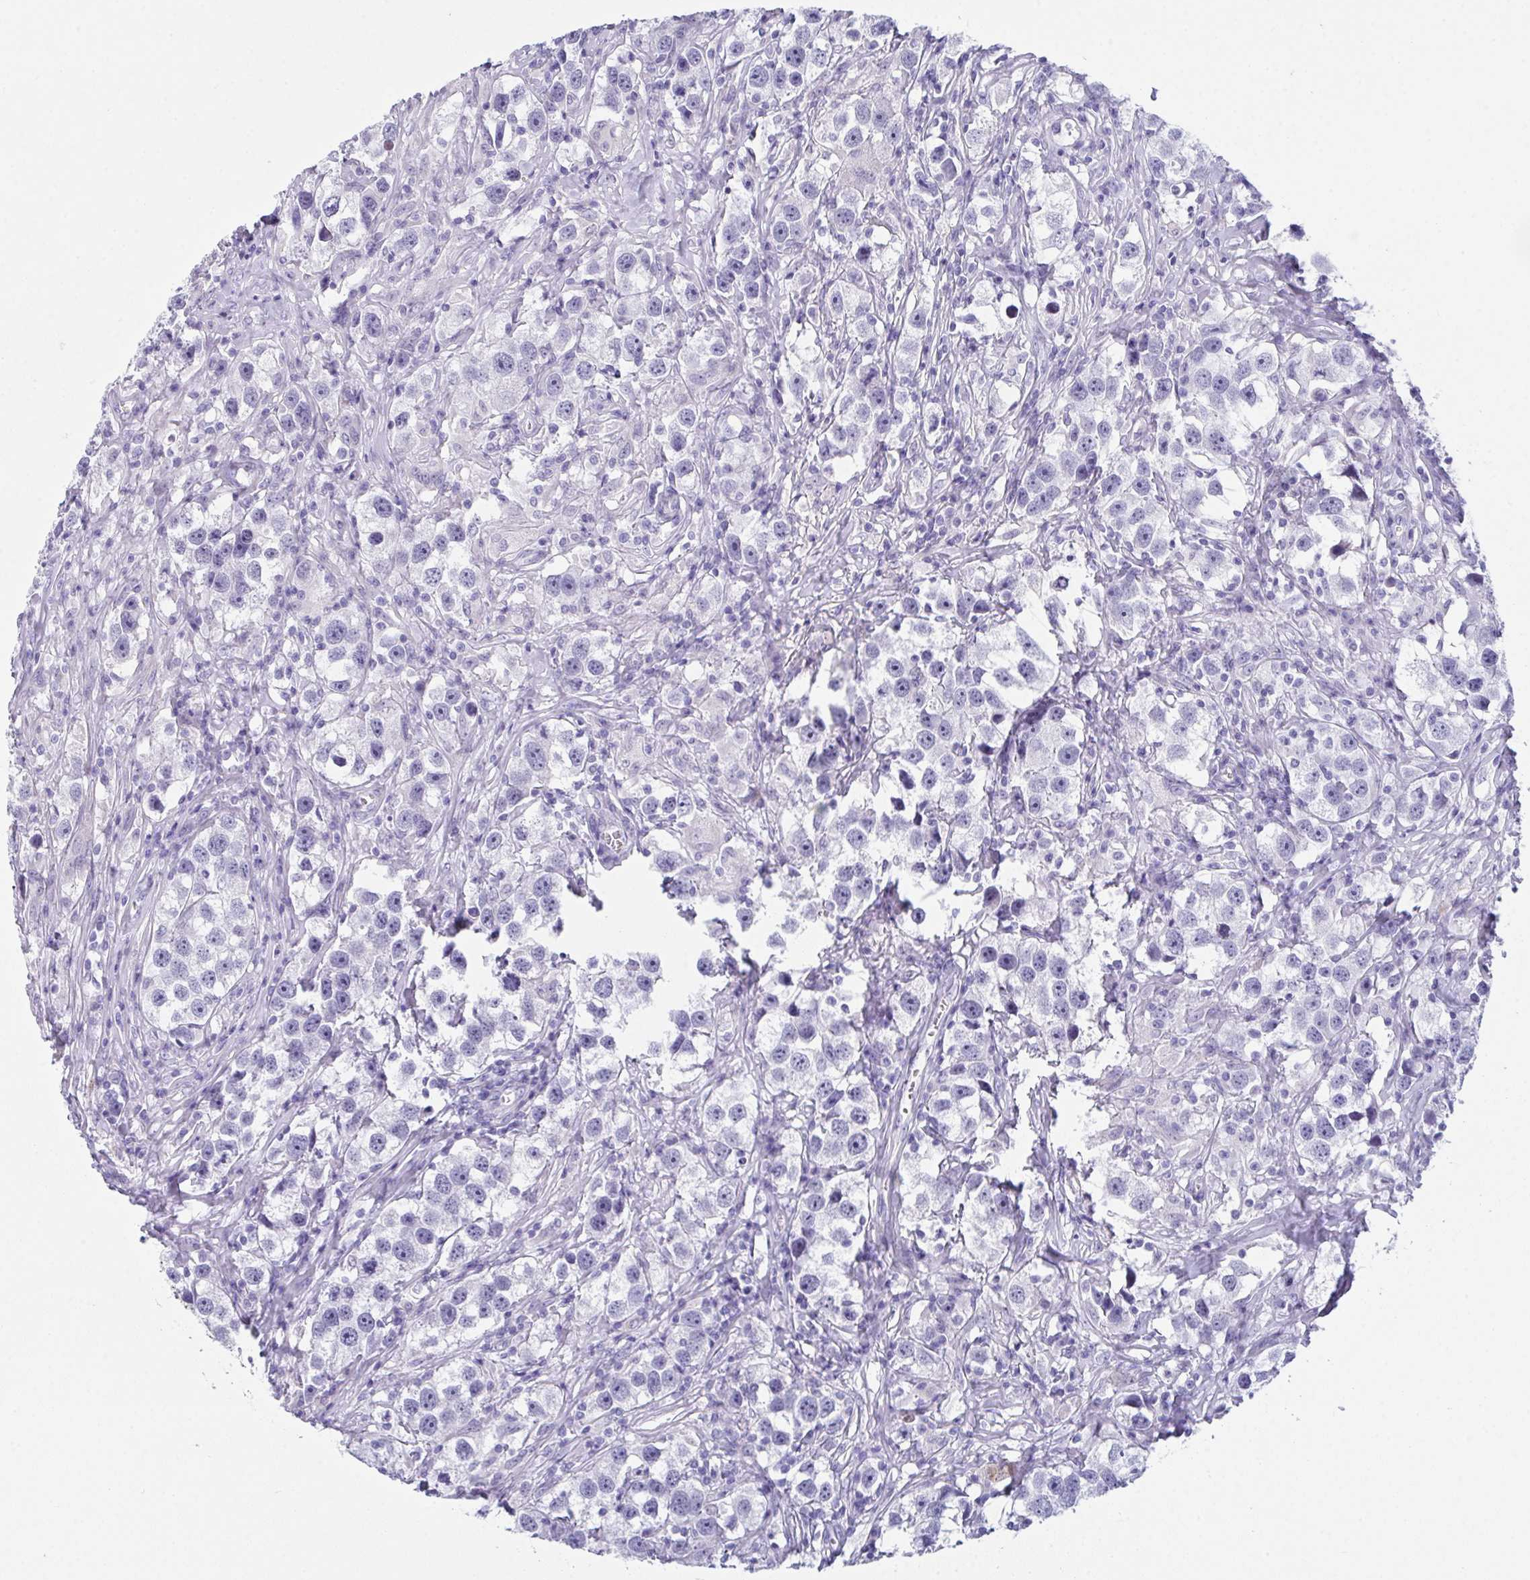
{"staining": {"intensity": "negative", "quantity": "none", "location": "none"}, "tissue": "testis cancer", "cell_type": "Tumor cells", "image_type": "cancer", "snomed": [{"axis": "morphology", "description": "Seminoma, NOS"}, {"axis": "topography", "description": "Testis"}], "caption": "Seminoma (testis) stained for a protein using immunohistochemistry displays no expression tumor cells.", "gene": "TEX19", "patient": {"sex": "male", "age": 49}}